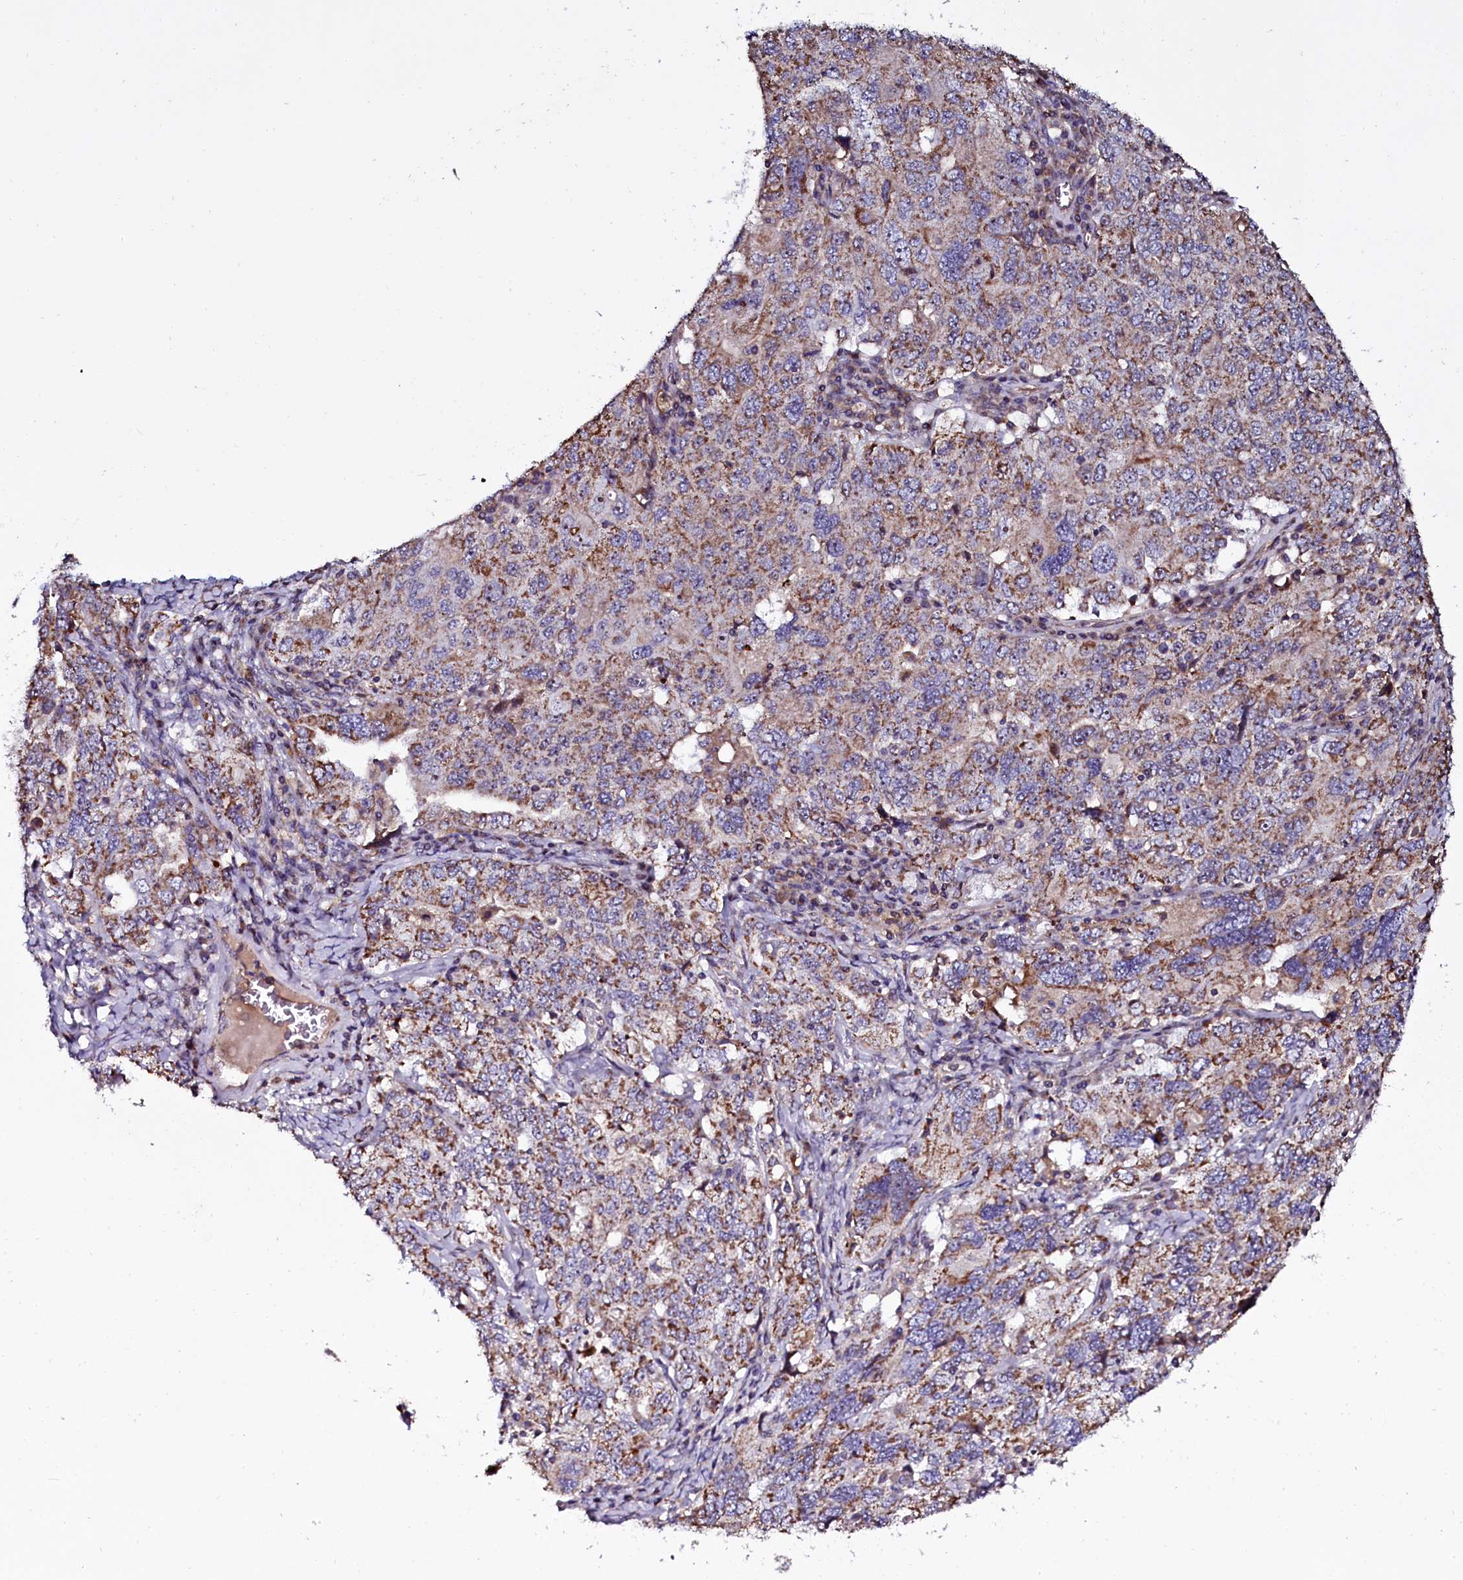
{"staining": {"intensity": "moderate", "quantity": ">75%", "location": "cytoplasmic/membranous"}, "tissue": "ovarian cancer", "cell_type": "Tumor cells", "image_type": "cancer", "snomed": [{"axis": "morphology", "description": "Carcinoma, endometroid"}, {"axis": "topography", "description": "Ovary"}], "caption": "A micrograph of ovarian endometroid carcinoma stained for a protein displays moderate cytoplasmic/membranous brown staining in tumor cells.", "gene": "NAA80", "patient": {"sex": "female", "age": 62}}